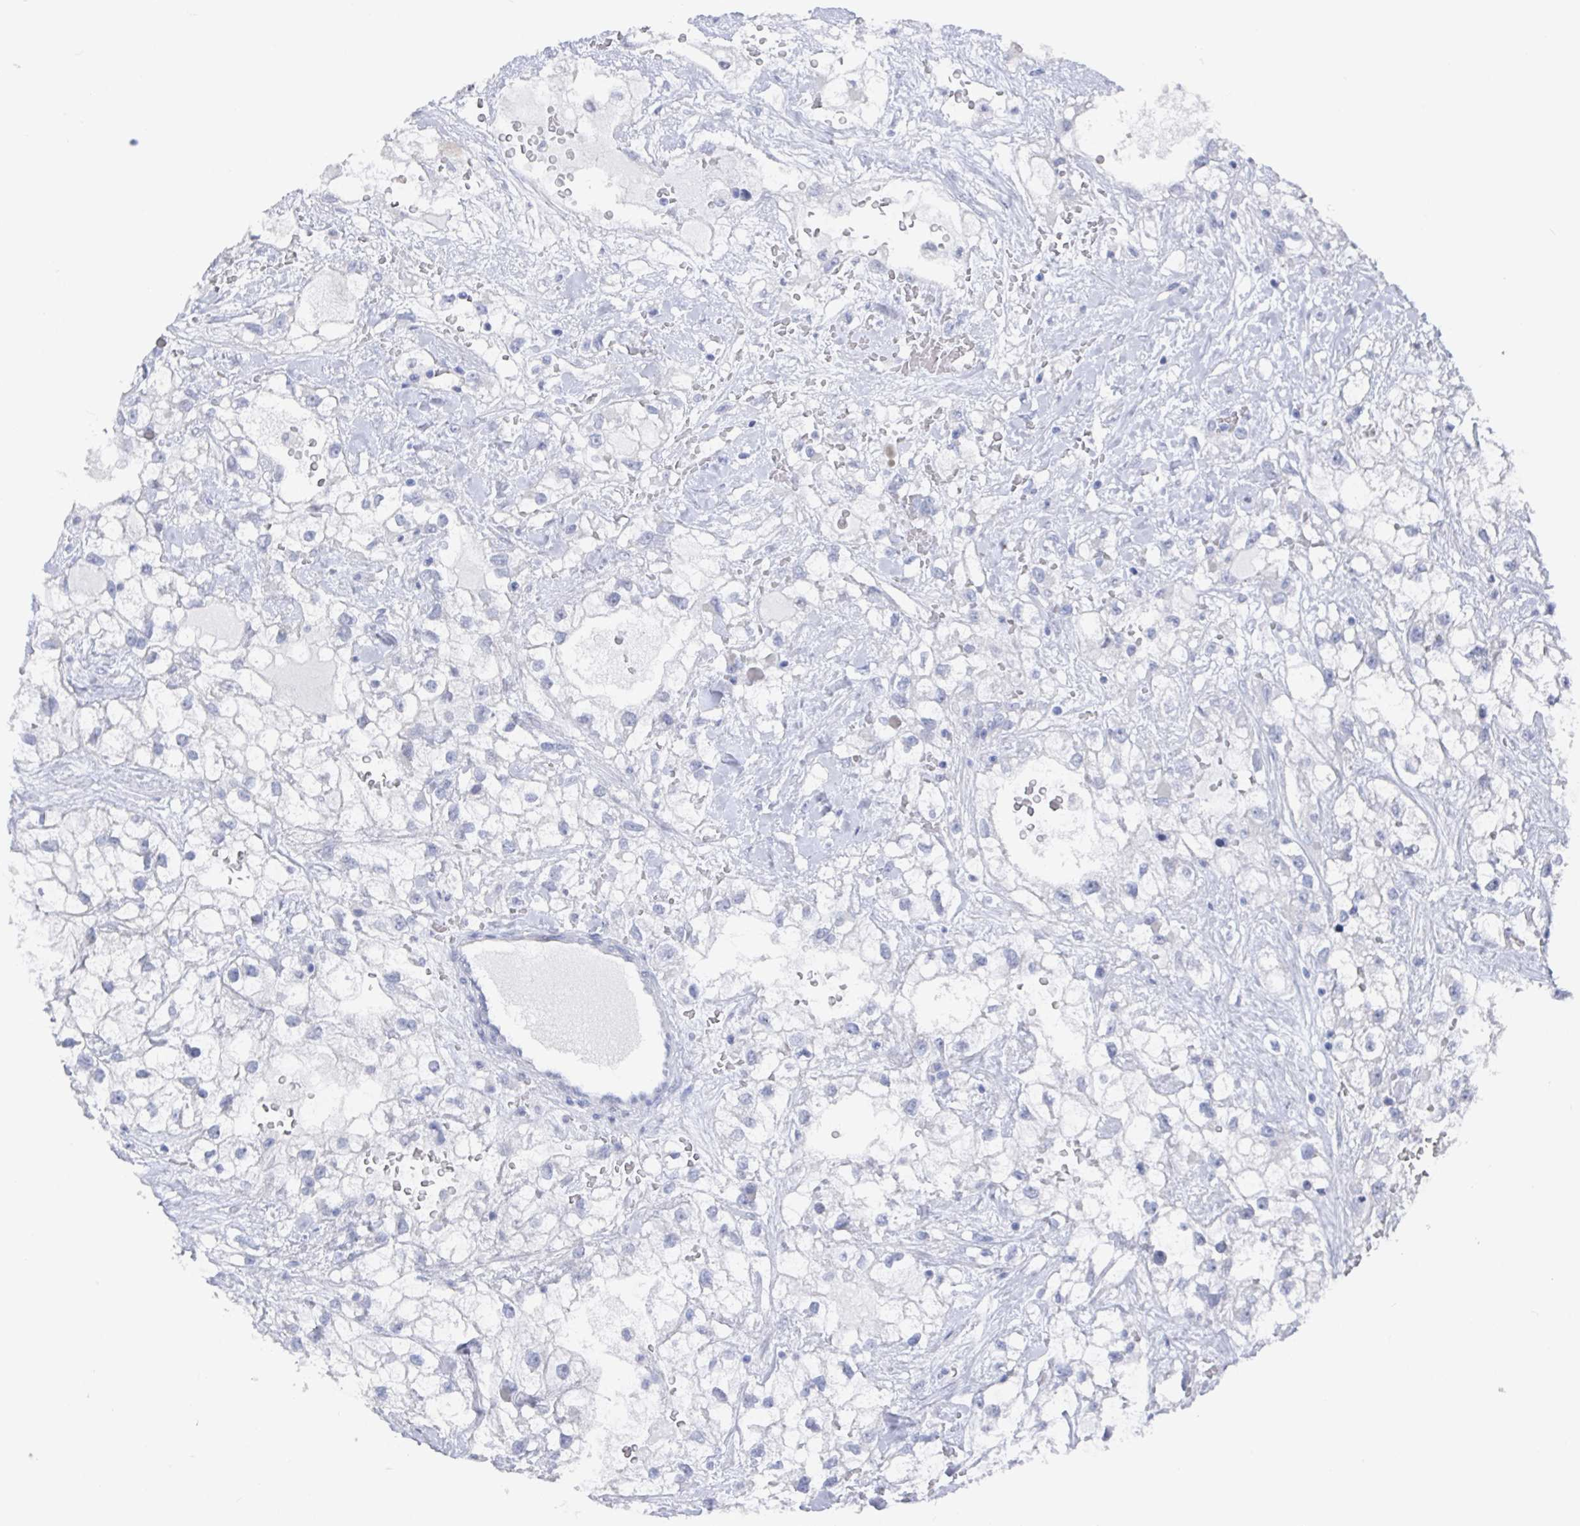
{"staining": {"intensity": "negative", "quantity": "none", "location": "none"}, "tissue": "renal cancer", "cell_type": "Tumor cells", "image_type": "cancer", "snomed": [{"axis": "morphology", "description": "Adenocarcinoma, NOS"}, {"axis": "topography", "description": "Kidney"}], "caption": "Protein analysis of renal cancer (adenocarcinoma) displays no significant expression in tumor cells. (DAB (3,3'-diaminobenzidine) IHC with hematoxylin counter stain).", "gene": "CAMKV", "patient": {"sex": "male", "age": 59}}